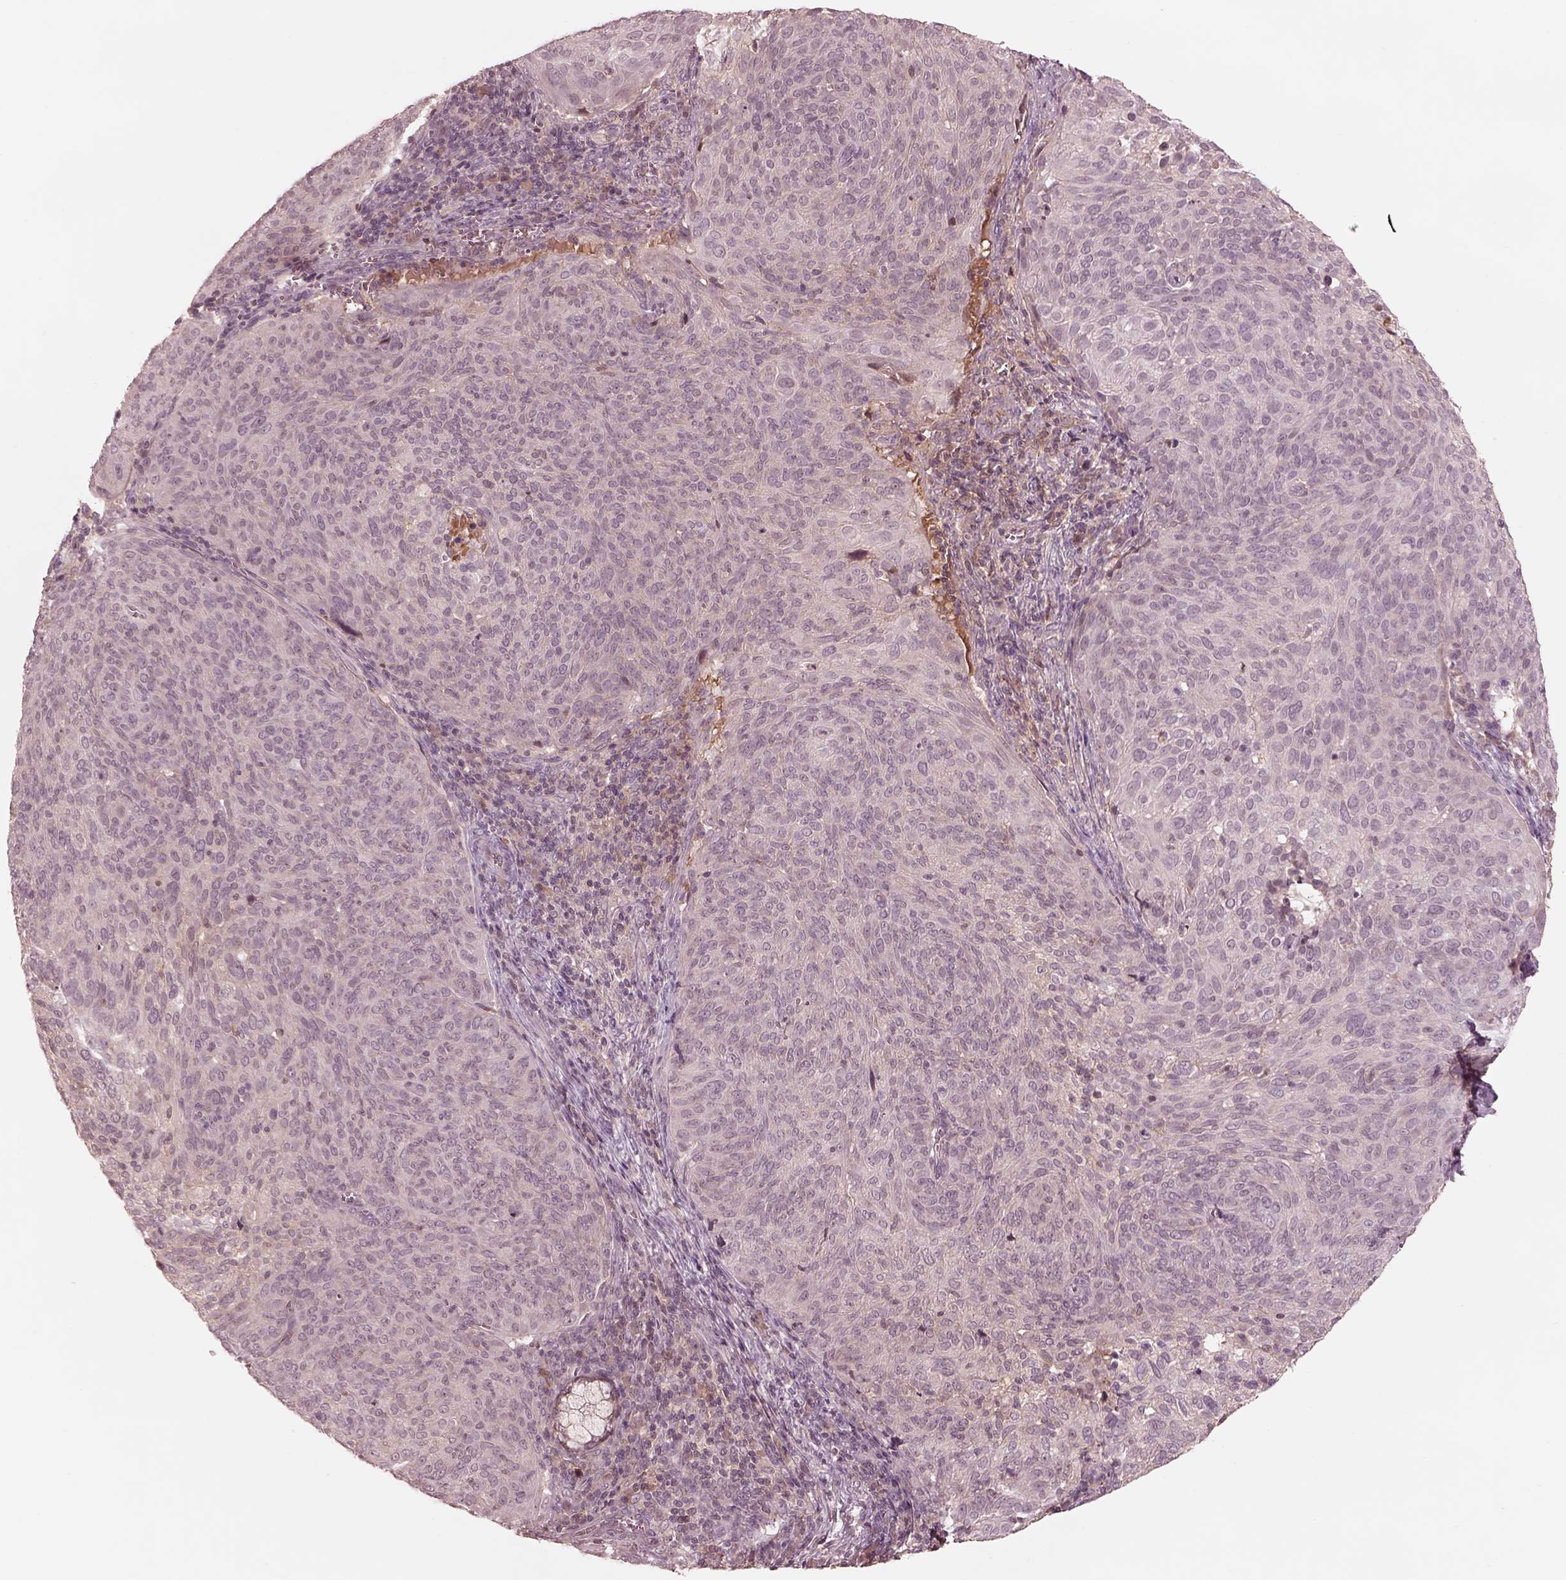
{"staining": {"intensity": "negative", "quantity": "none", "location": "none"}, "tissue": "cervical cancer", "cell_type": "Tumor cells", "image_type": "cancer", "snomed": [{"axis": "morphology", "description": "Squamous cell carcinoma, NOS"}, {"axis": "topography", "description": "Cervix"}], "caption": "Human cervical squamous cell carcinoma stained for a protein using immunohistochemistry (IHC) shows no staining in tumor cells.", "gene": "TF", "patient": {"sex": "female", "age": 39}}